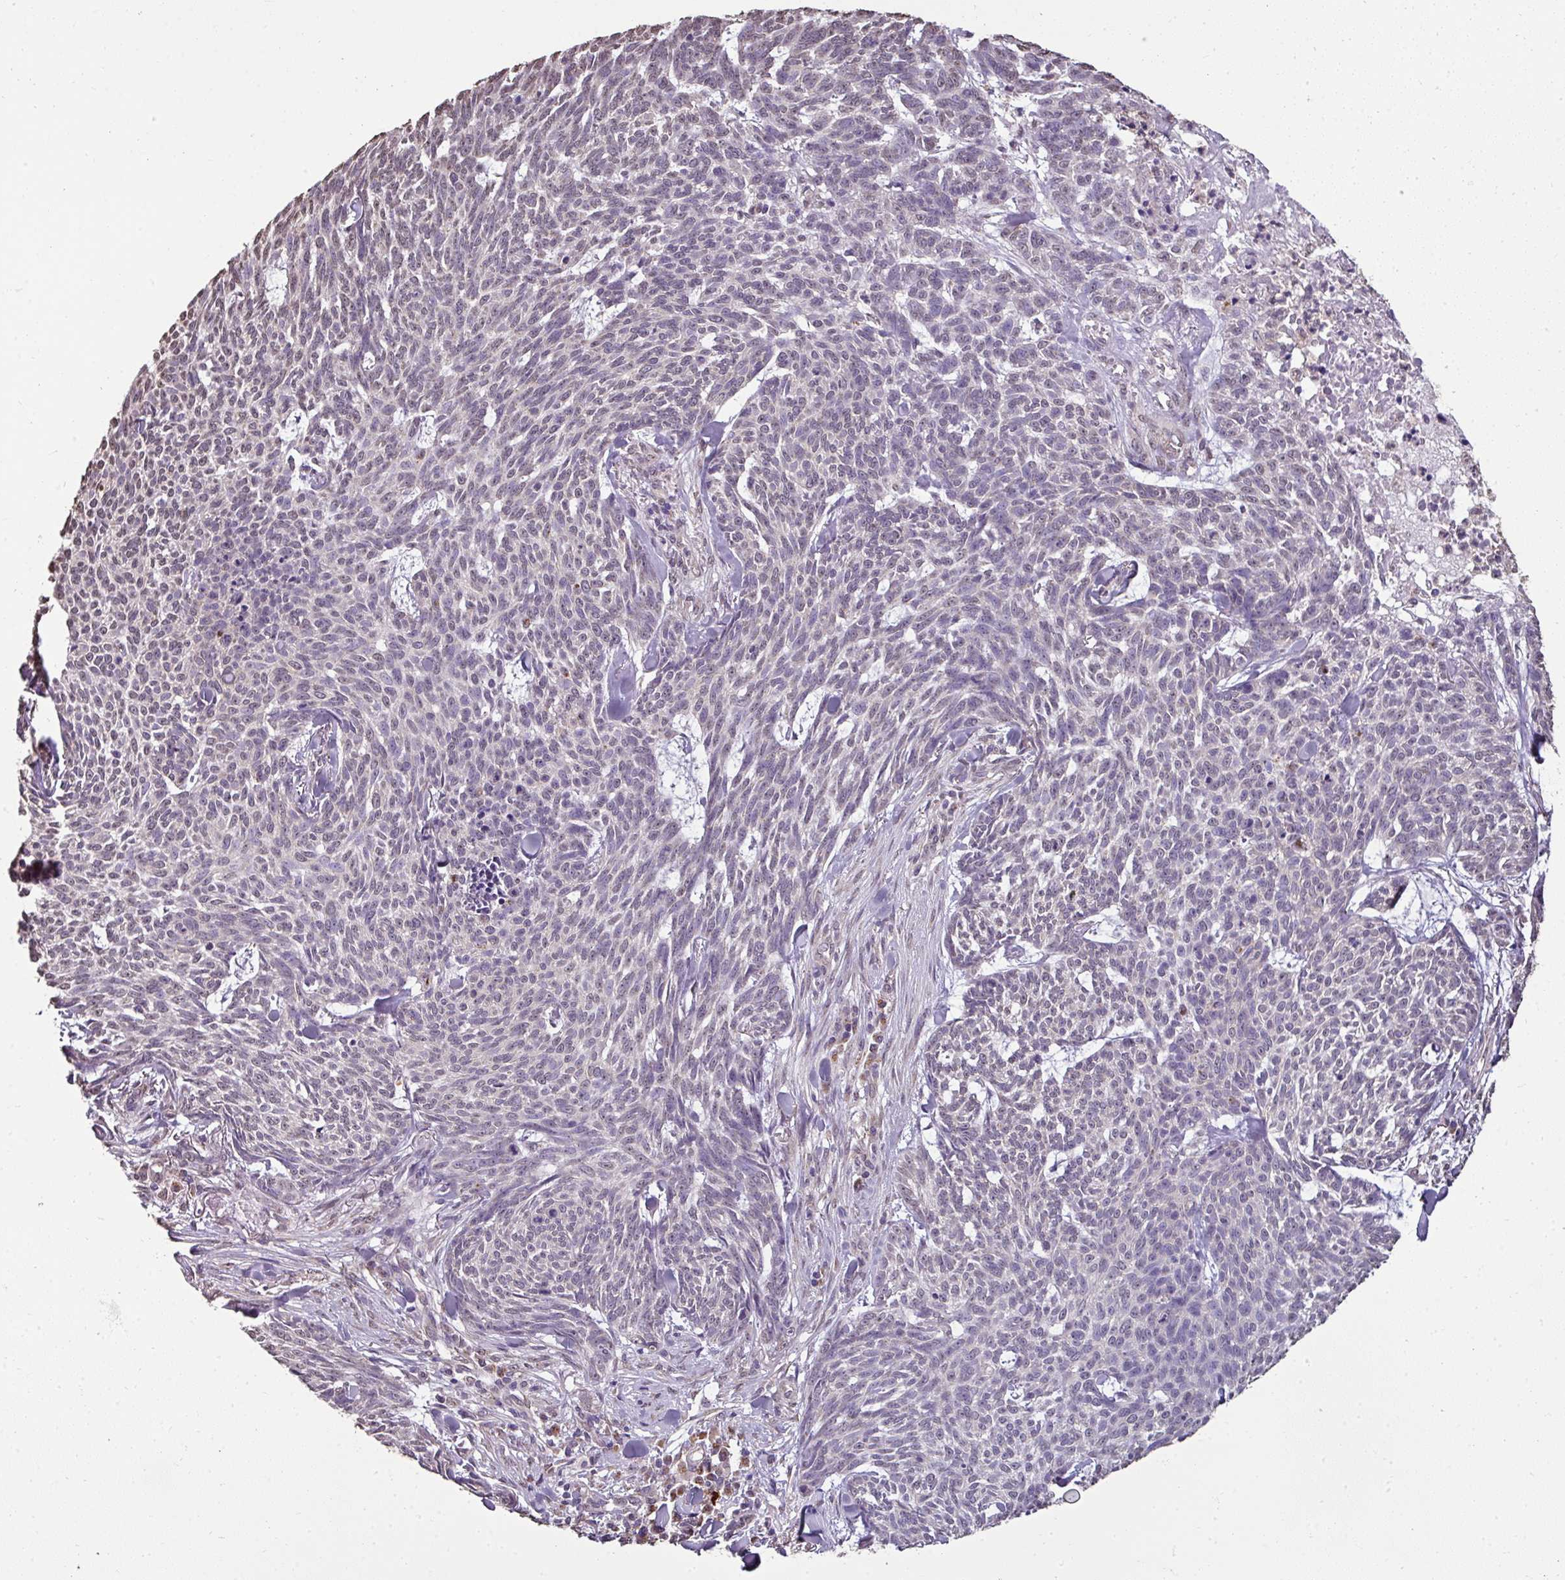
{"staining": {"intensity": "negative", "quantity": "none", "location": "none"}, "tissue": "skin cancer", "cell_type": "Tumor cells", "image_type": "cancer", "snomed": [{"axis": "morphology", "description": "Basal cell carcinoma"}, {"axis": "topography", "description": "Skin"}], "caption": "This is a histopathology image of immunohistochemistry (IHC) staining of basal cell carcinoma (skin), which shows no staining in tumor cells.", "gene": "JPH2", "patient": {"sex": "female", "age": 93}}